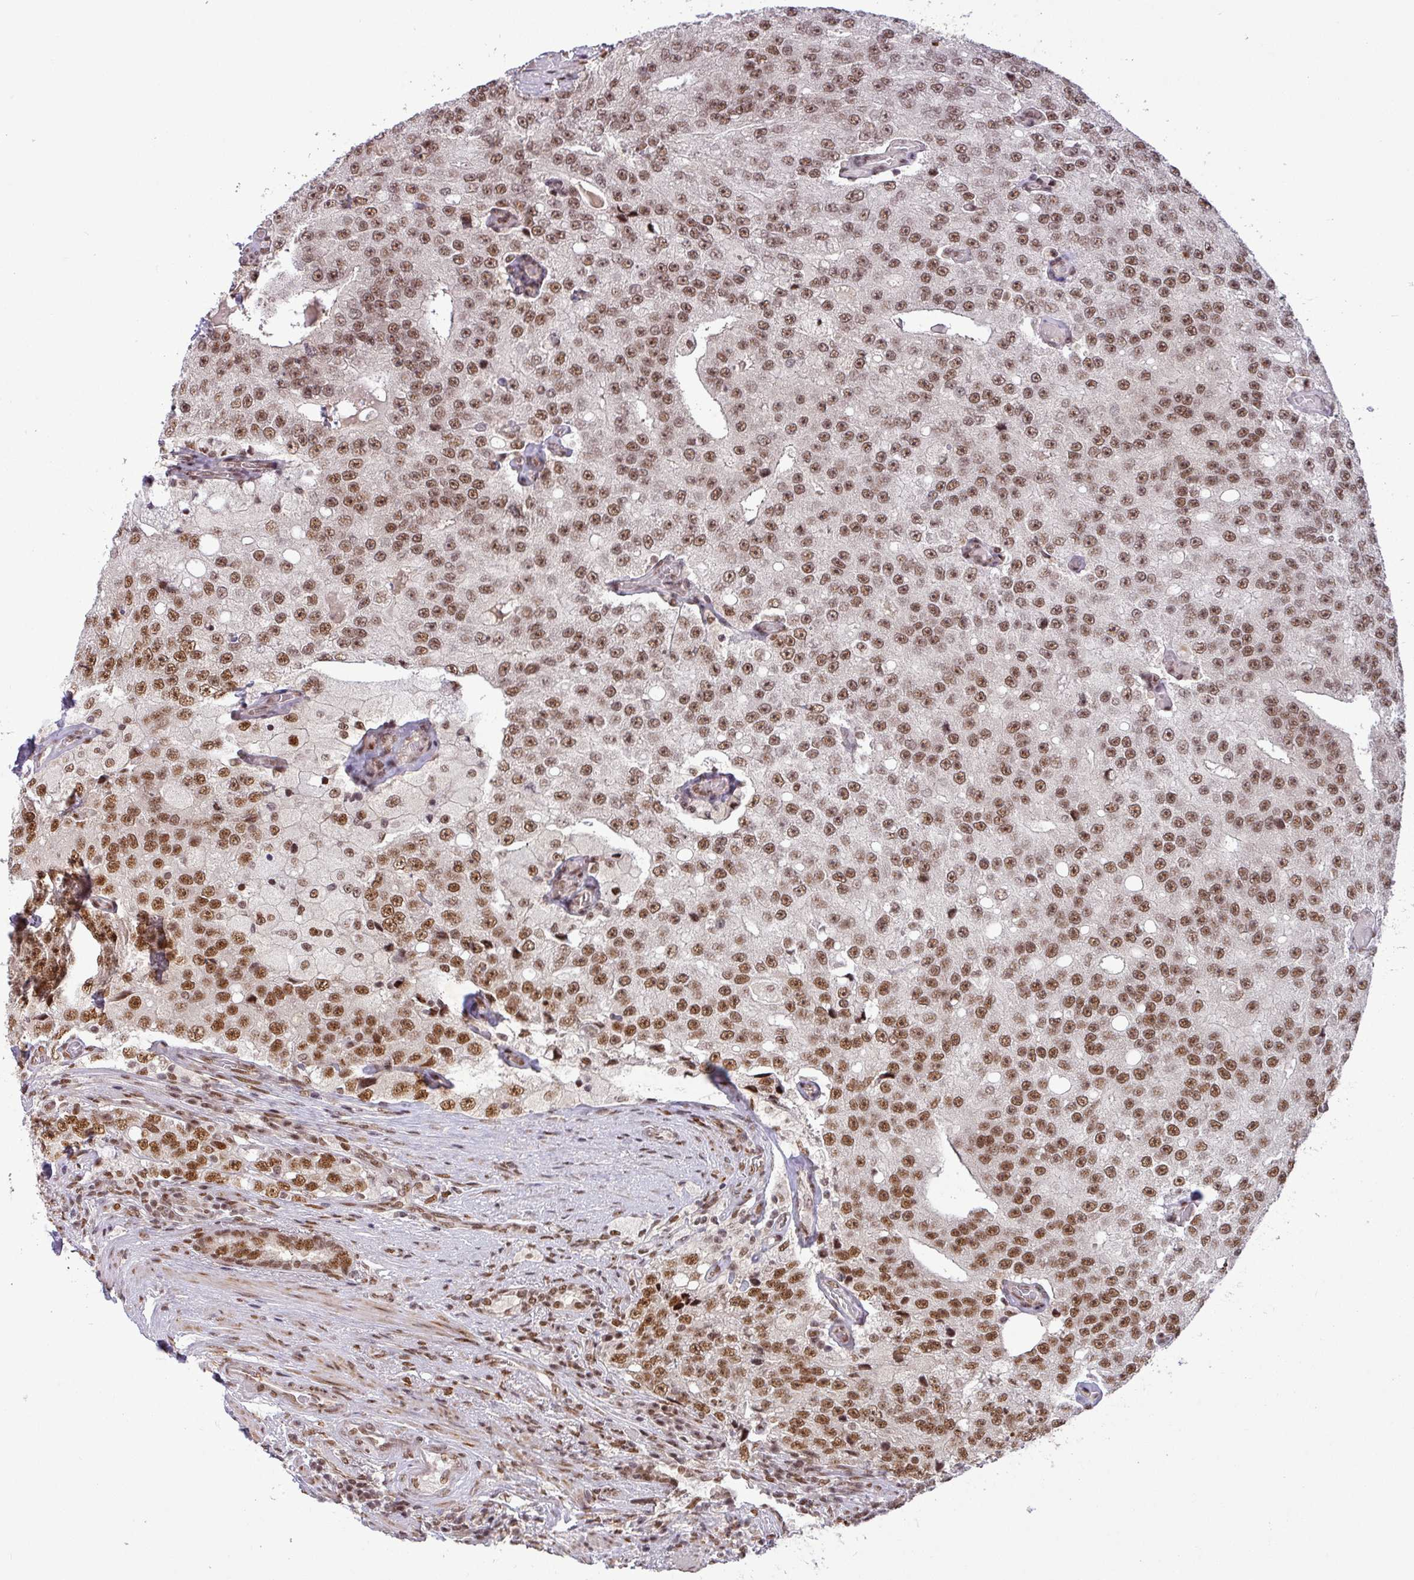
{"staining": {"intensity": "moderate", "quantity": ">75%", "location": "nuclear"}, "tissue": "prostate cancer", "cell_type": "Tumor cells", "image_type": "cancer", "snomed": [{"axis": "morphology", "description": "Adenocarcinoma, High grade"}, {"axis": "topography", "description": "Prostate"}], "caption": "Immunohistochemical staining of prostate cancer (adenocarcinoma (high-grade)) shows moderate nuclear protein expression in approximately >75% of tumor cells.", "gene": "SRSF2", "patient": {"sex": "male", "age": 70}}